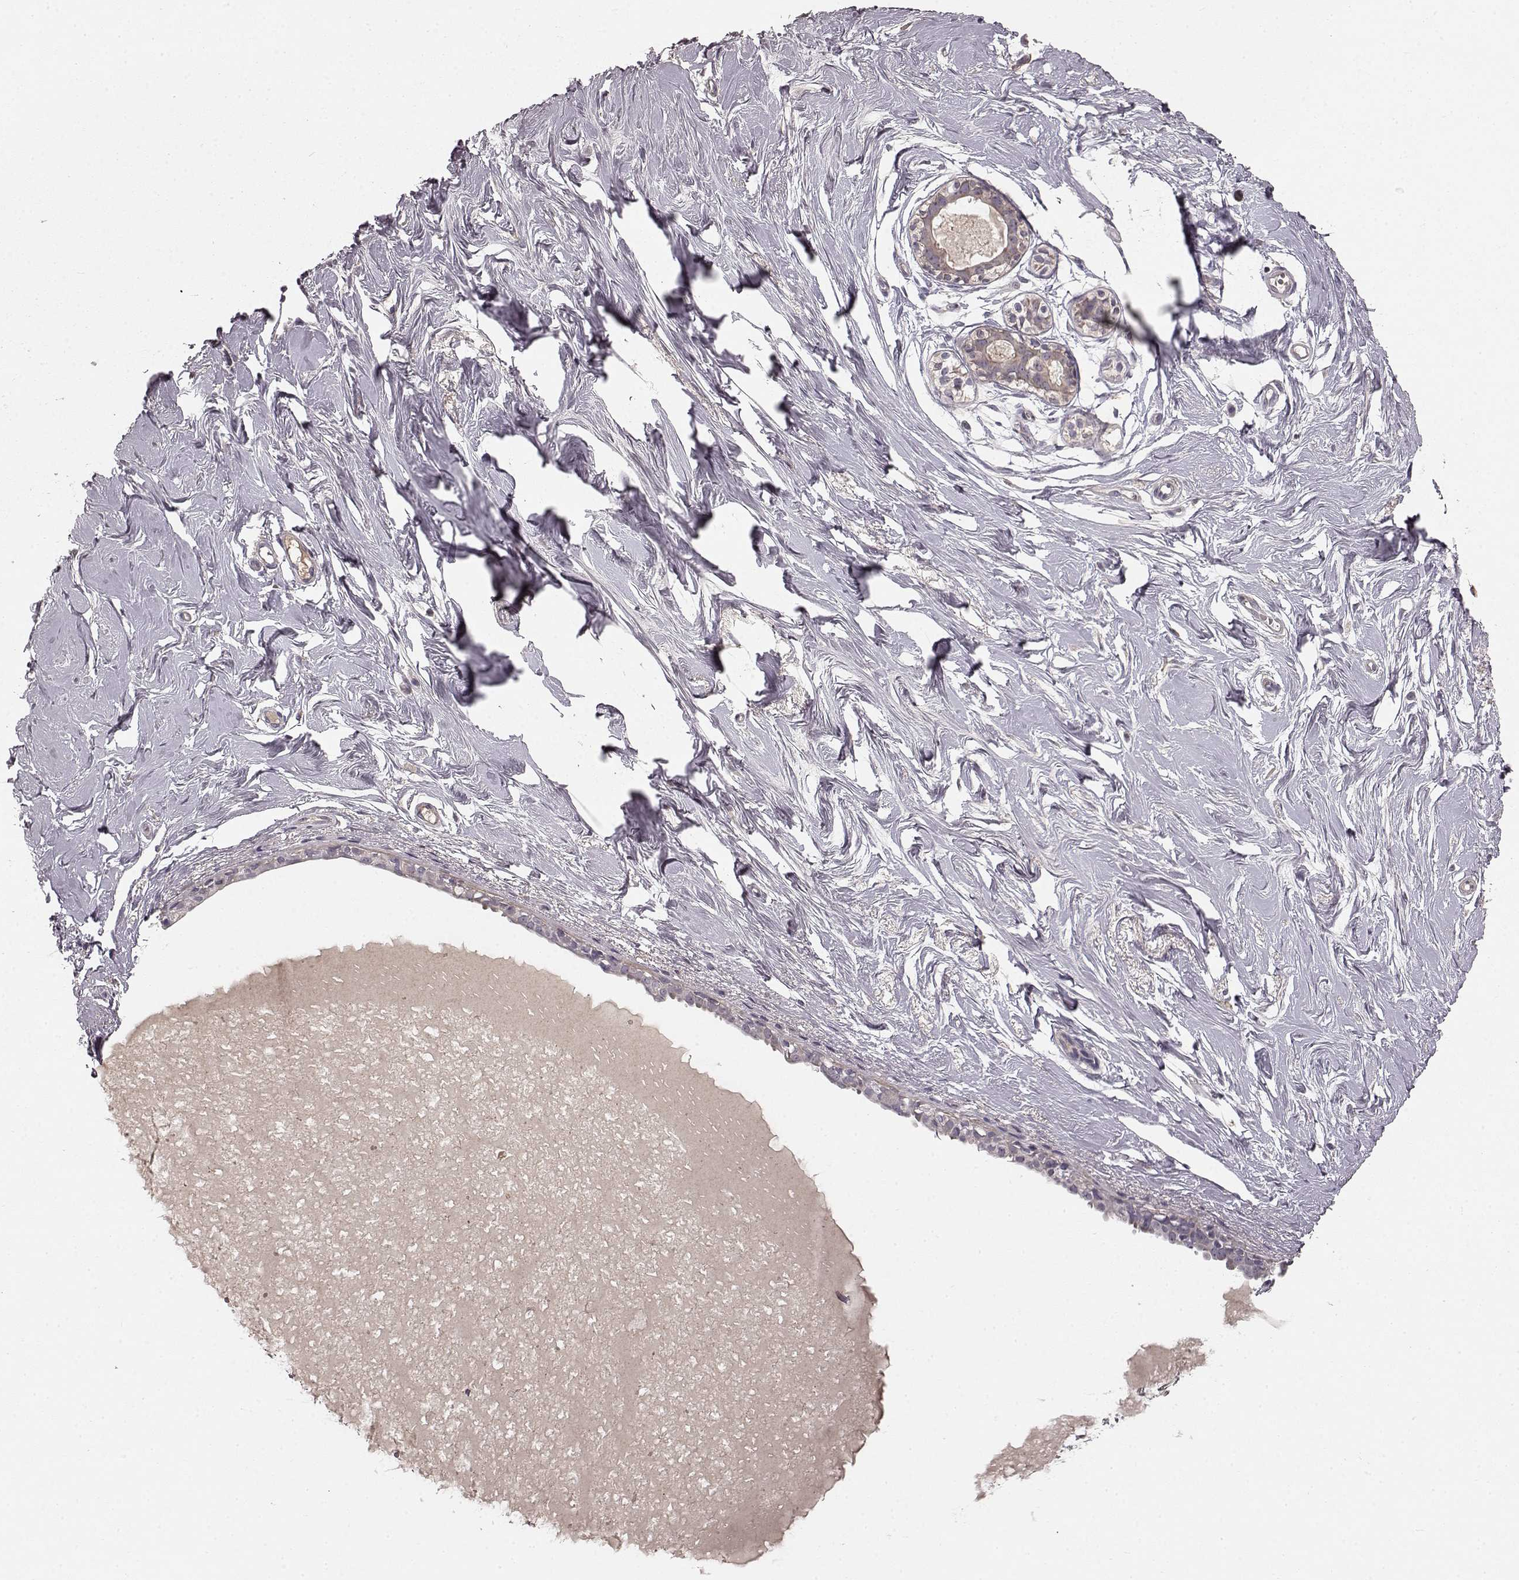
{"staining": {"intensity": "negative", "quantity": "none", "location": "none"}, "tissue": "breast", "cell_type": "Adipocytes", "image_type": "normal", "snomed": [{"axis": "morphology", "description": "Normal tissue, NOS"}, {"axis": "topography", "description": "Breast"}], "caption": "Adipocytes are negative for brown protein staining in normal breast. Nuclei are stained in blue.", "gene": "SLC22A18", "patient": {"sex": "female", "age": 49}}